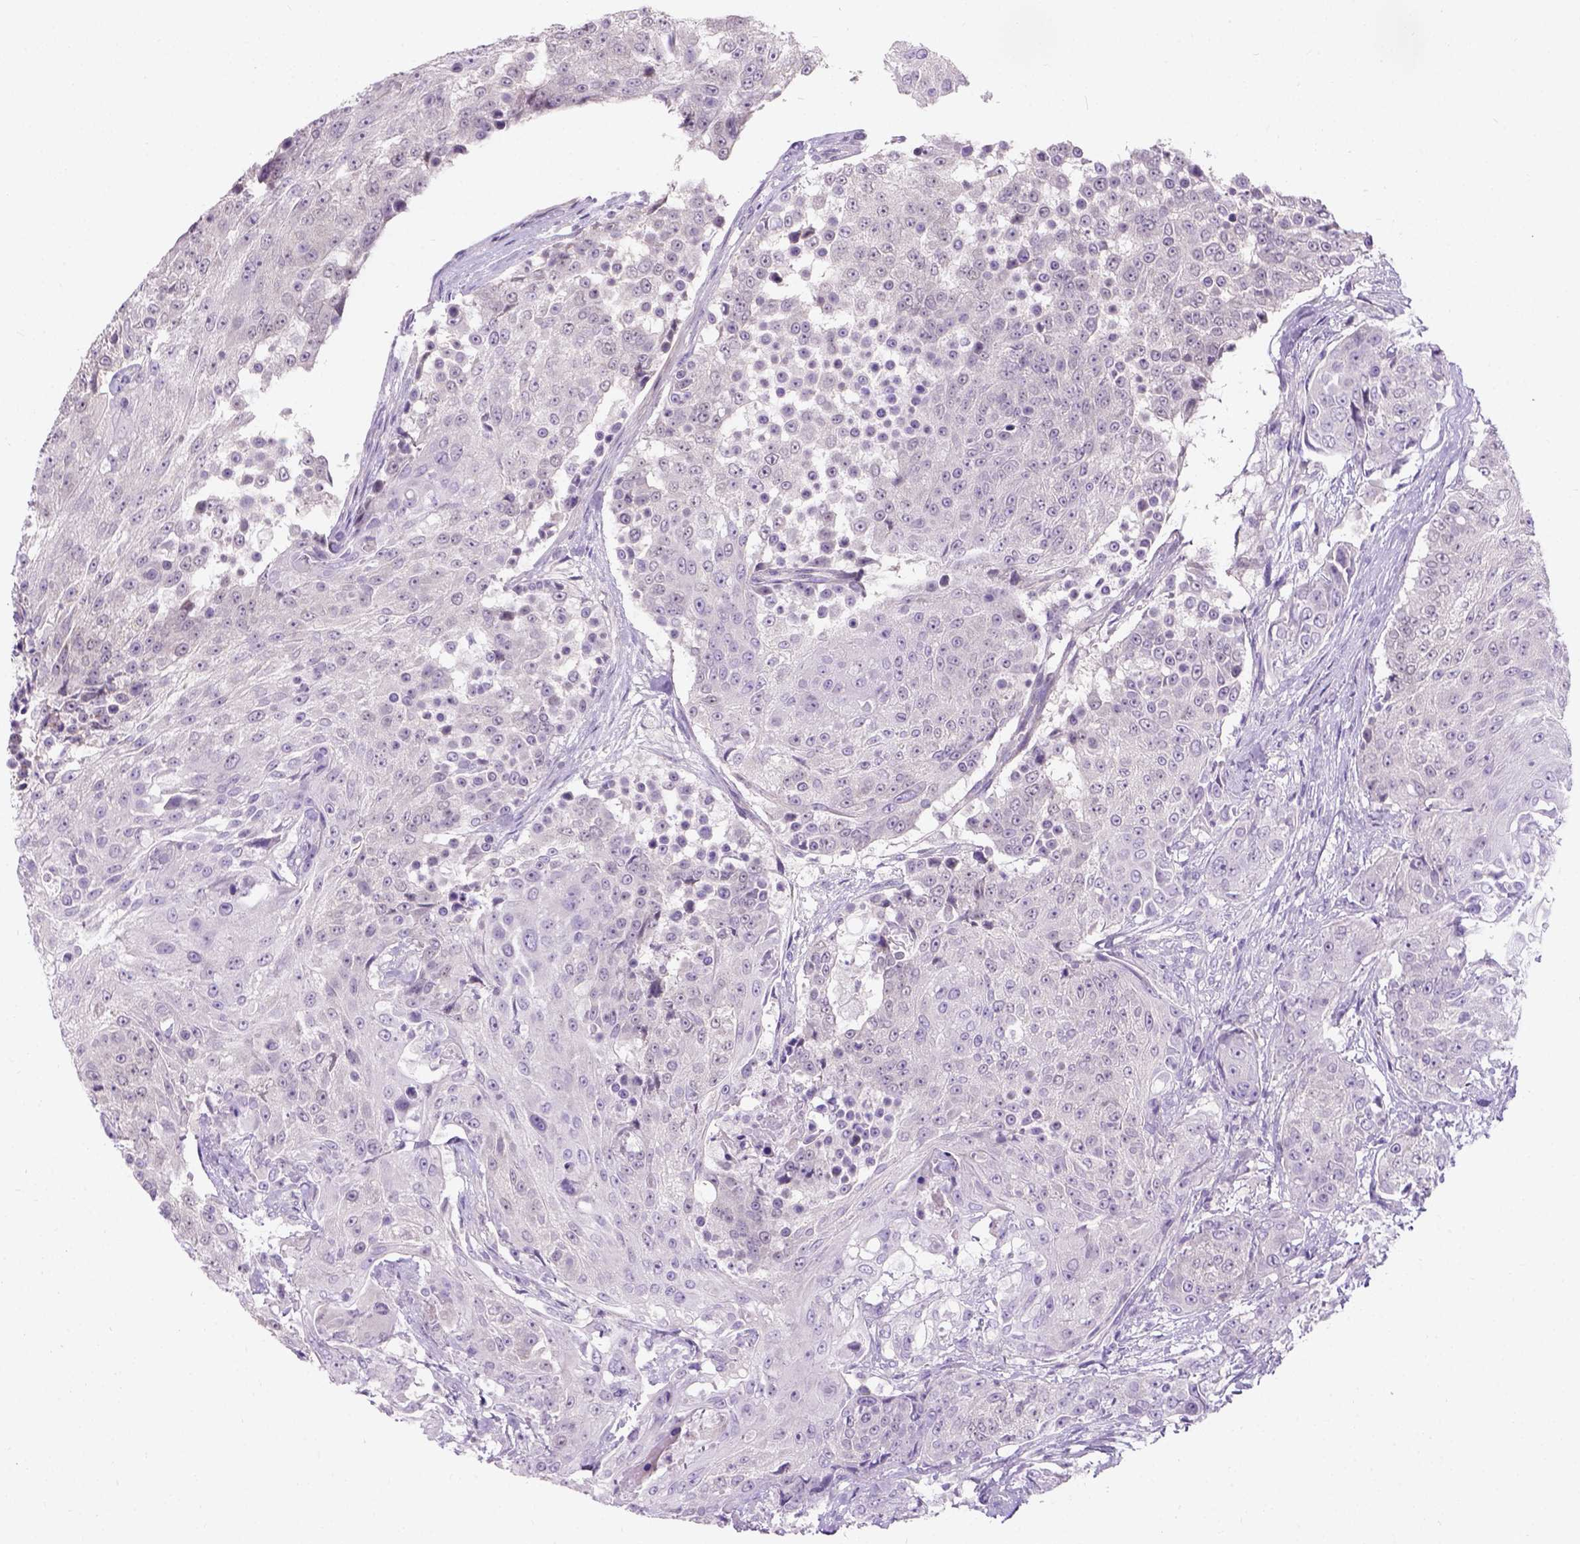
{"staining": {"intensity": "negative", "quantity": "none", "location": "none"}, "tissue": "urothelial cancer", "cell_type": "Tumor cells", "image_type": "cancer", "snomed": [{"axis": "morphology", "description": "Urothelial carcinoma, High grade"}, {"axis": "topography", "description": "Urinary bladder"}], "caption": "High power microscopy photomicrograph of an IHC histopathology image of high-grade urothelial carcinoma, revealing no significant positivity in tumor cells.", "gene": "C20orf144", "patient": {"sex": "female", "age": 63}}